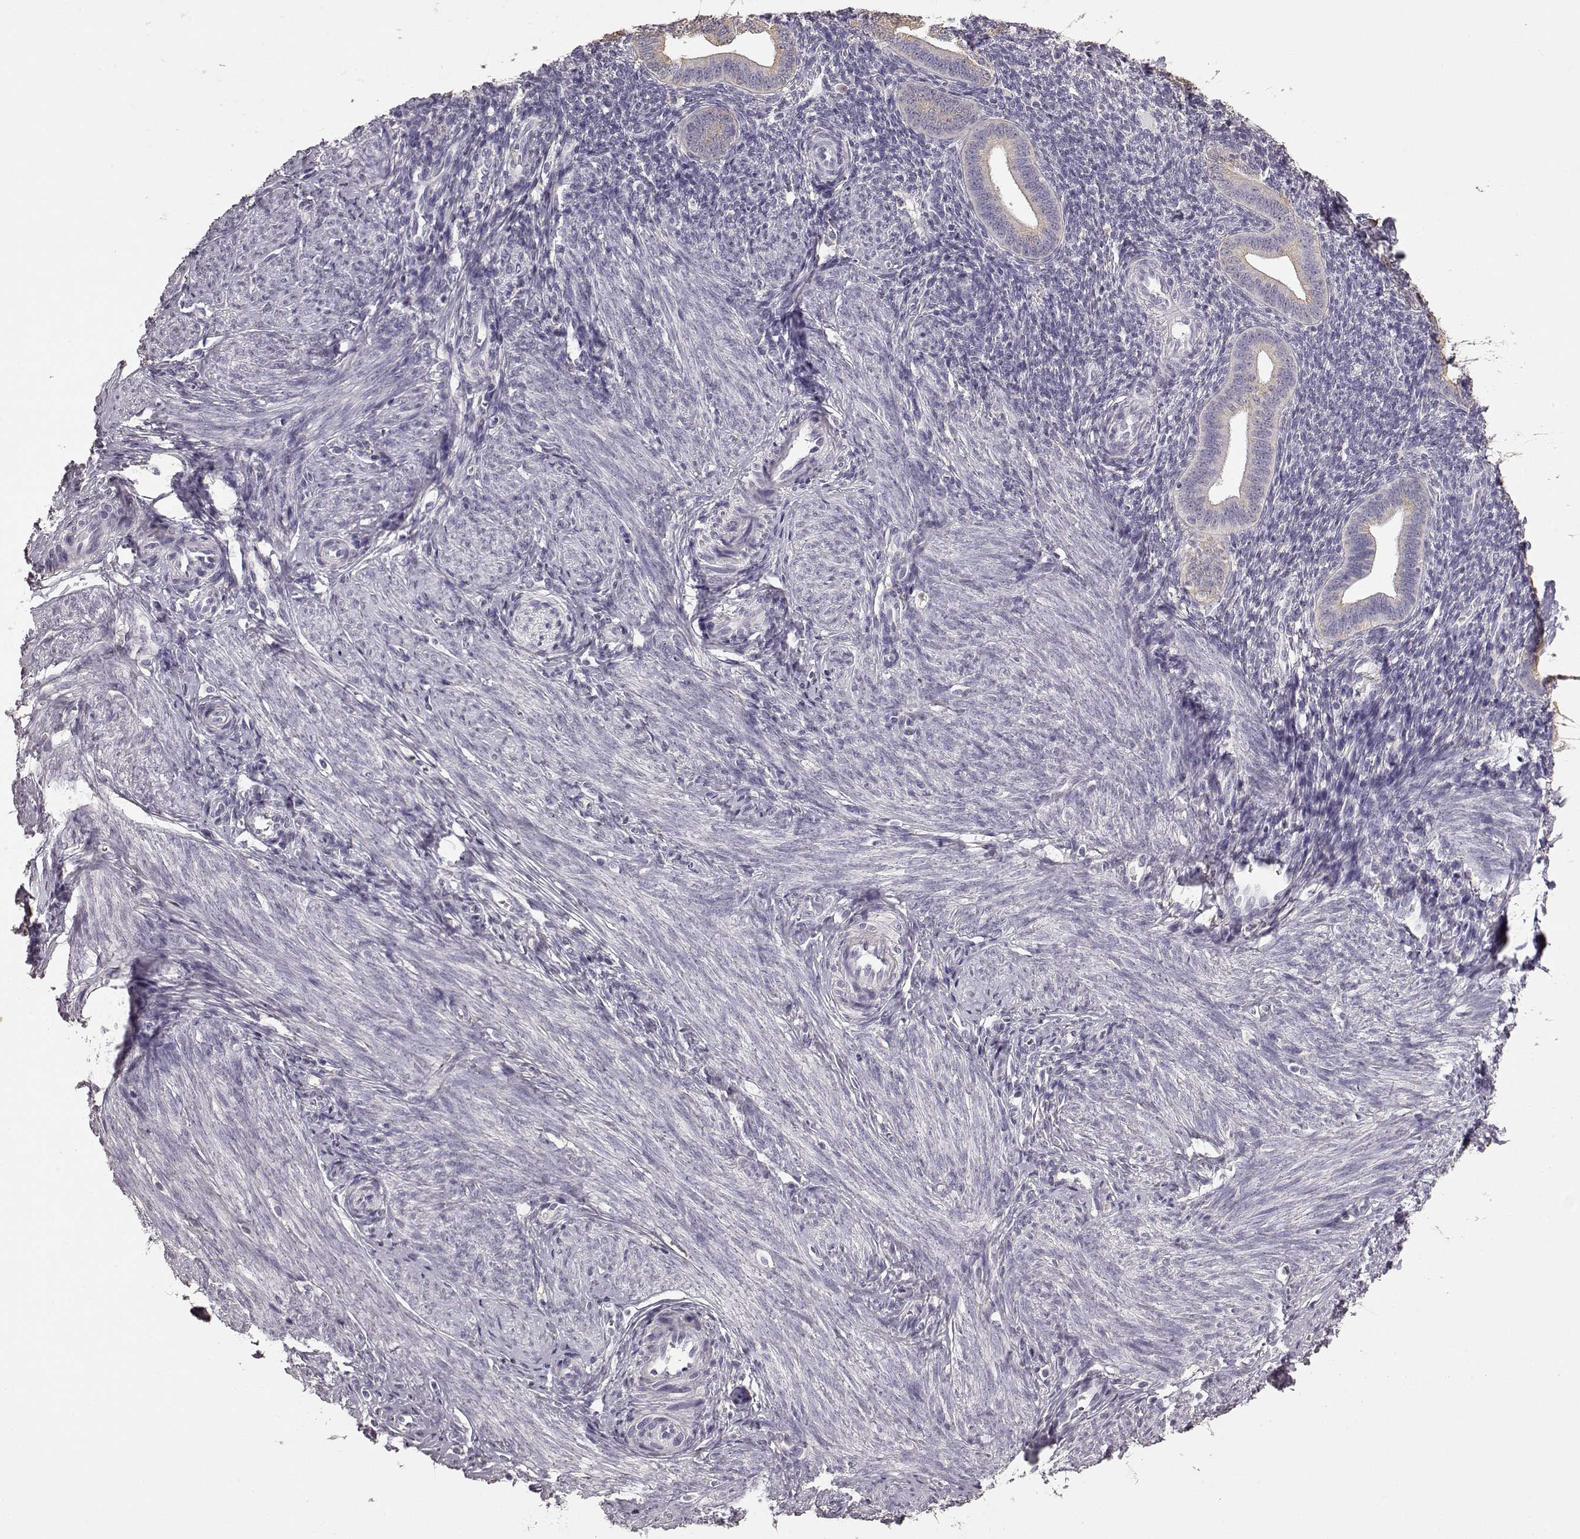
{"staining": {"intensity": "negative", "quantity": "none", "location": "none"}, "tissue": "endometrium", "cell_type": "Cells in endometrial stroma", "image_type": "normal", "snomed": [{"axis": "morphology", "description": "Normal tissue, NOS"}, {"axis": "topography", "description": "Endometrium"}], "caption": "IHC image of normal endometrium: human endometrium stained with DAB shows no significant protein expression in cells in endometrial stroma.", "gene": "GABRG3", "patient": {"sex": "female", "age": 40}}